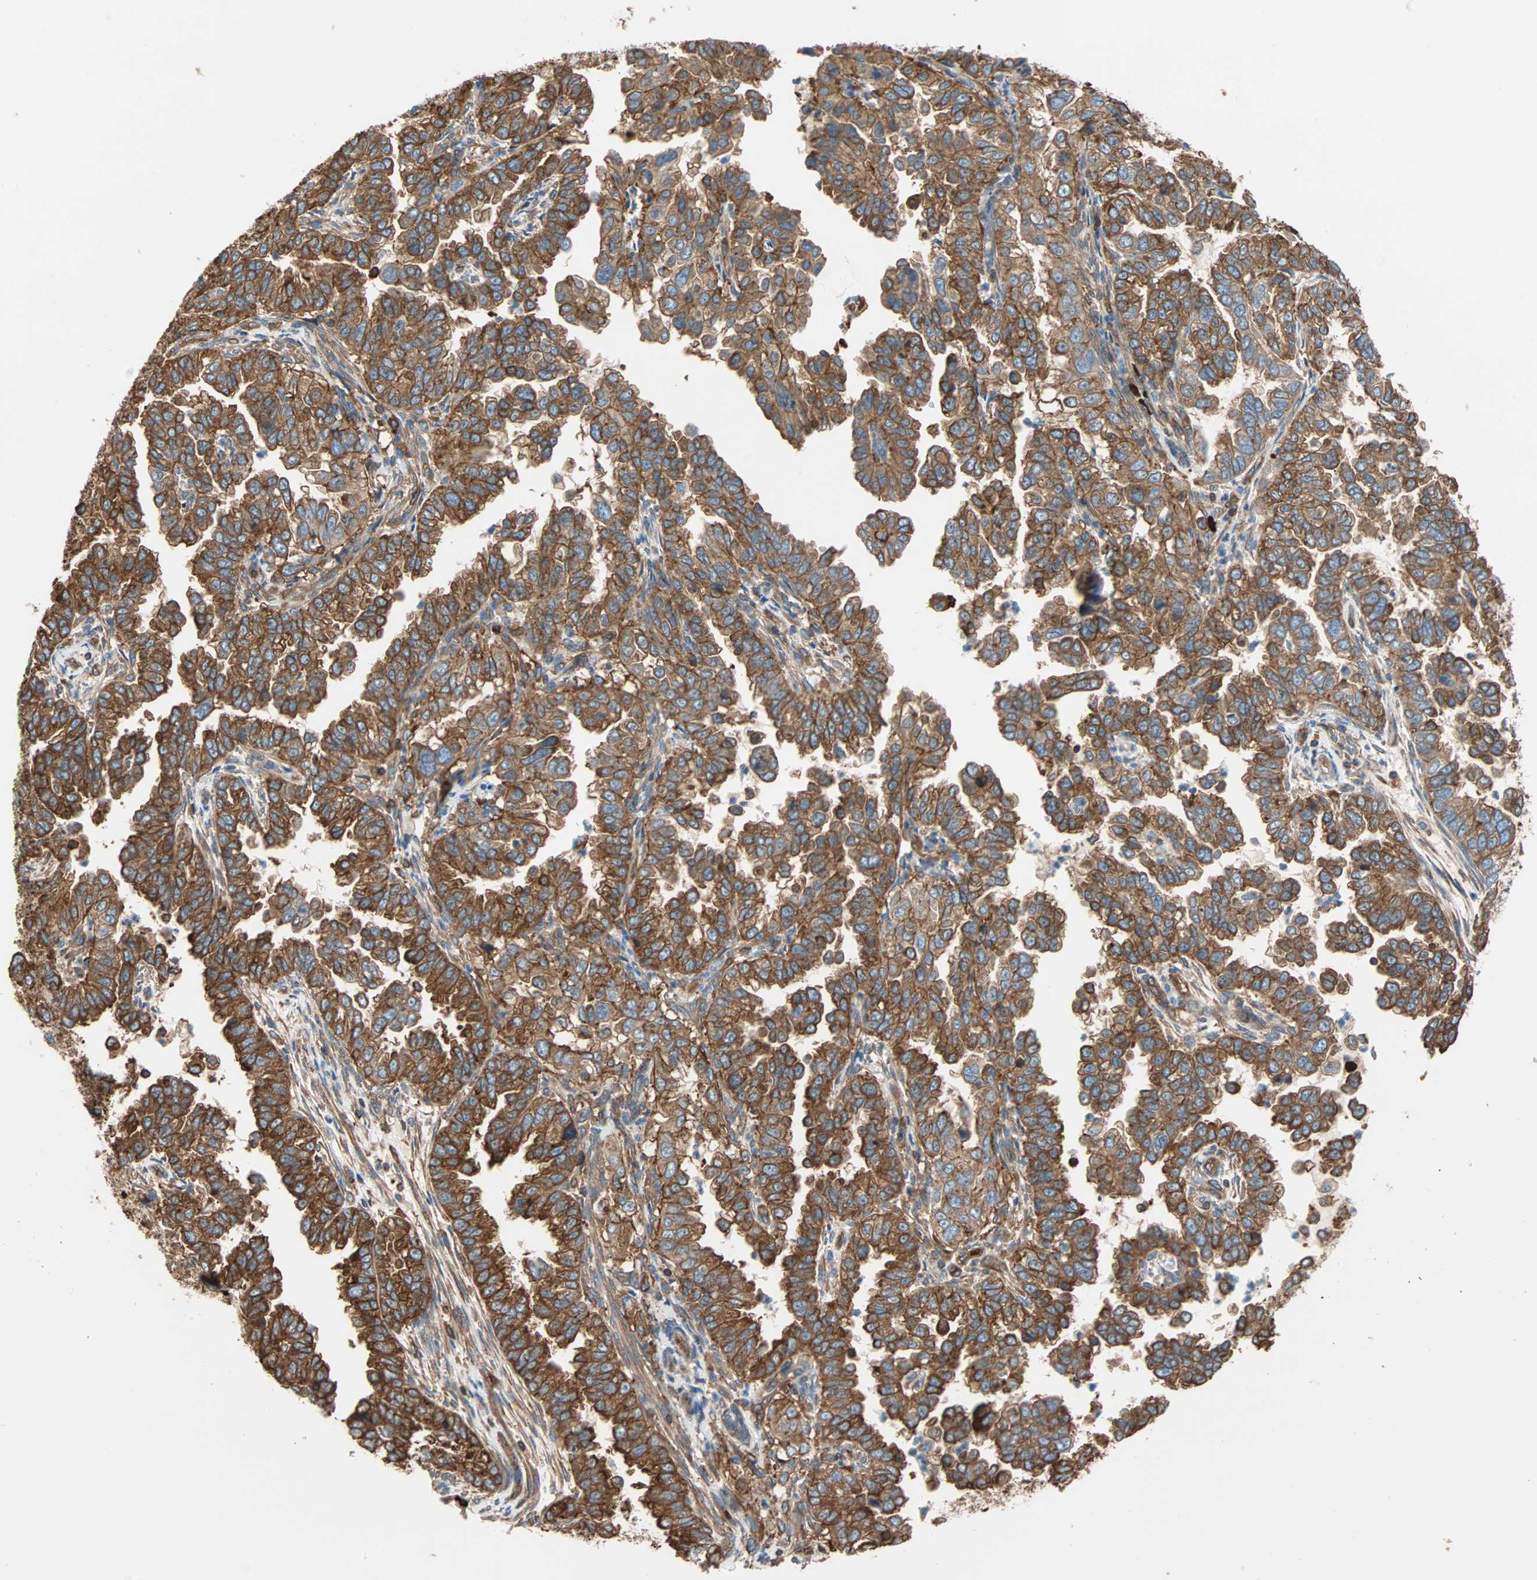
{"staining": {"intensity": "strong", "quantity": ">75%", "location": "cytoplasmic/membranous"}, "tissue": "endometrial cancer", "cell_type": "Tumor cells", "image_type": "cancer", "snomed": [{"axis": "morphology", "description": "Adenocarcinoma, NOS"}, {"axis": "topography", "description": "Endometrium"}], "caption": "Endometrial cancer stained with IHC displays strong cytoplasmic/membranous positivity in approximately >75% of tumor cells. Nuclei are stained in blue.", "gene": "EEF2", "patient": {"sex": "female", "age": 85}}